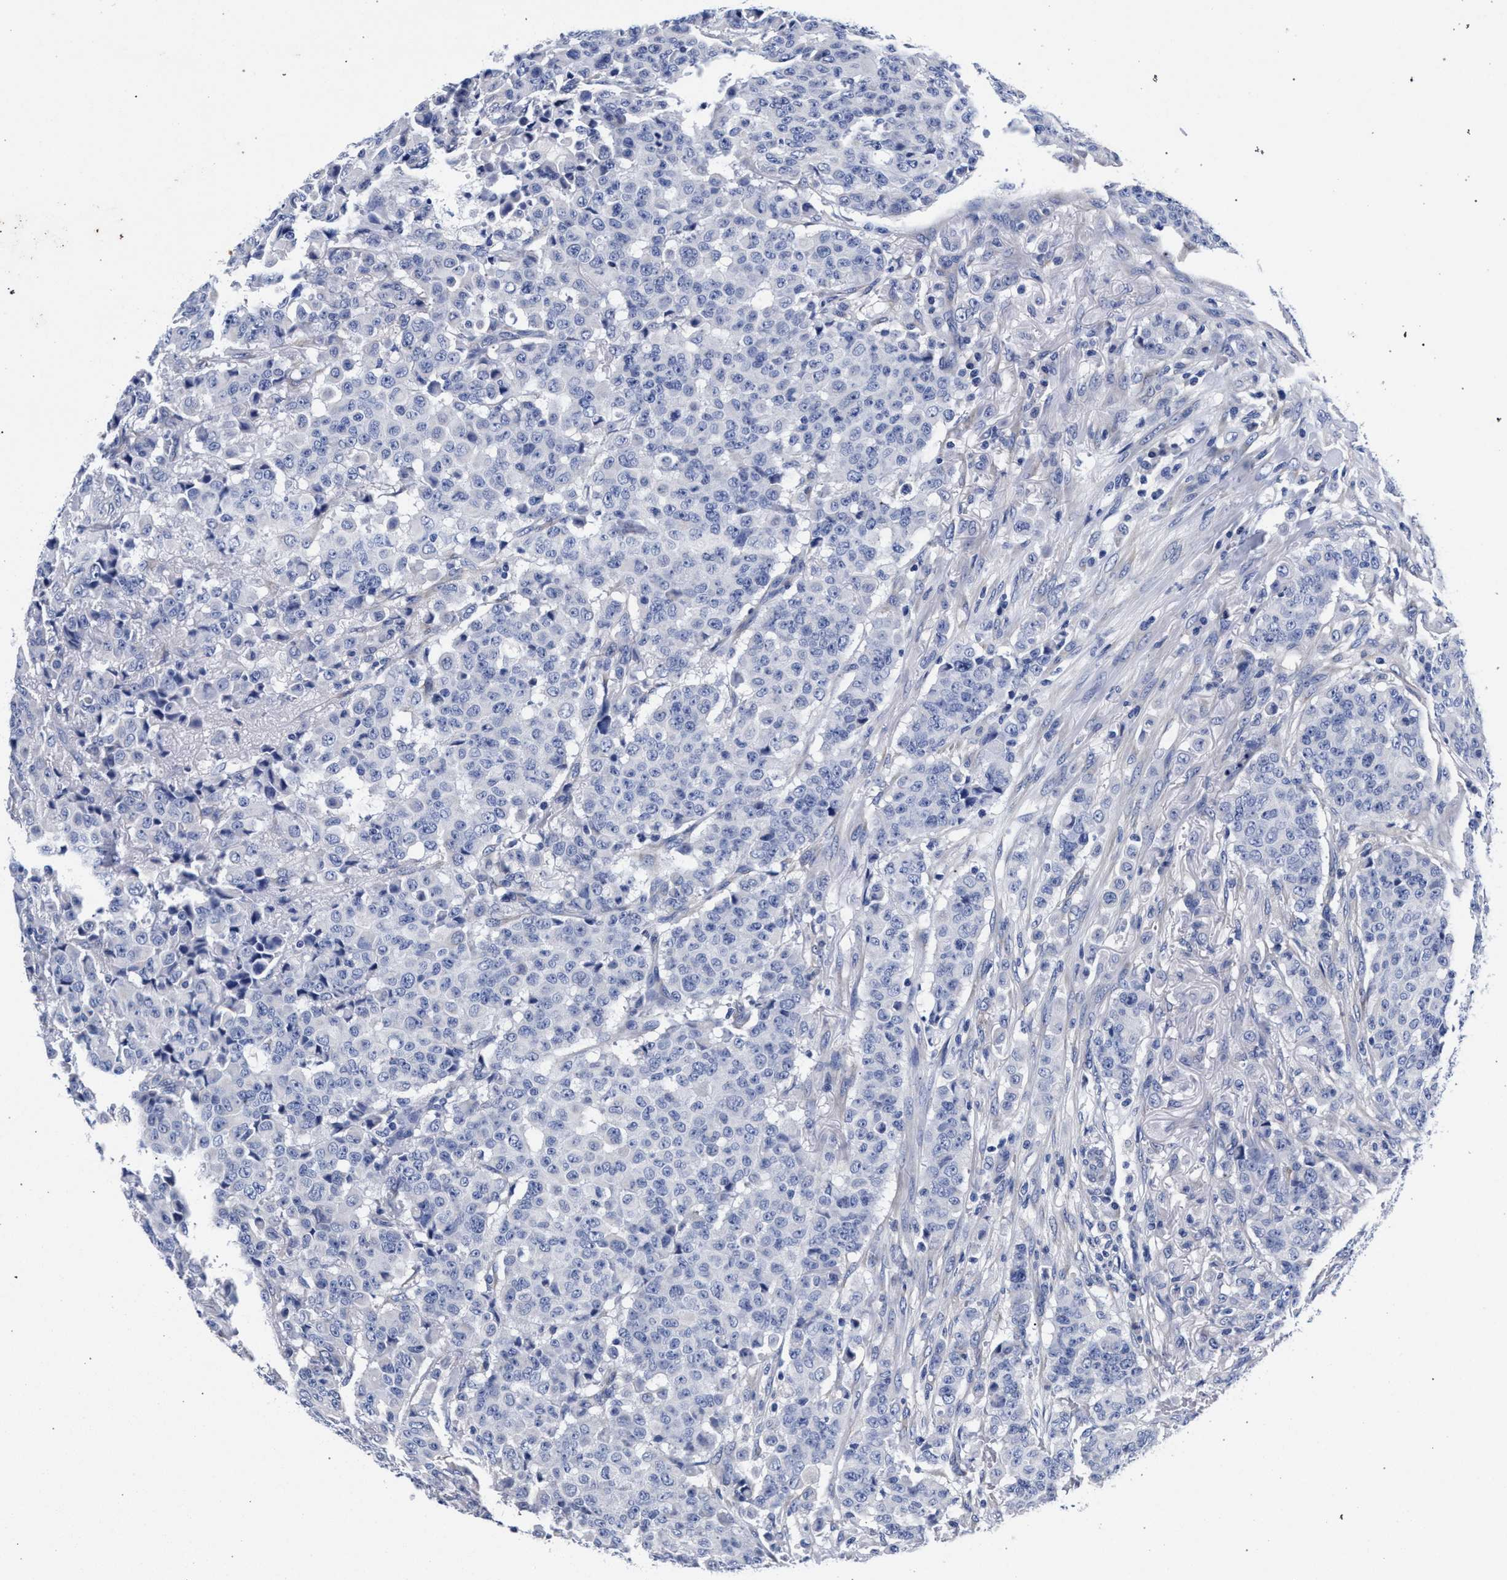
{"staining": {"intensity": "negative", "quantity": "none", "location": "none"}, "tissue": "breast cancer", "cell_type": "Tumor cells", "image_type": "cancer", "snomed": [{"axis": "morphology", "description": "Duct carcinoma"}, {"axis": "topography", "description": "Breast"}], "caption": "Immunohistochemical staining of breast cancer (intraductal carcinoma) demonstrates no significant expression in tumor cells.", "gene": "AKAP4", "patient": {"sex": "female", "age": 40}}